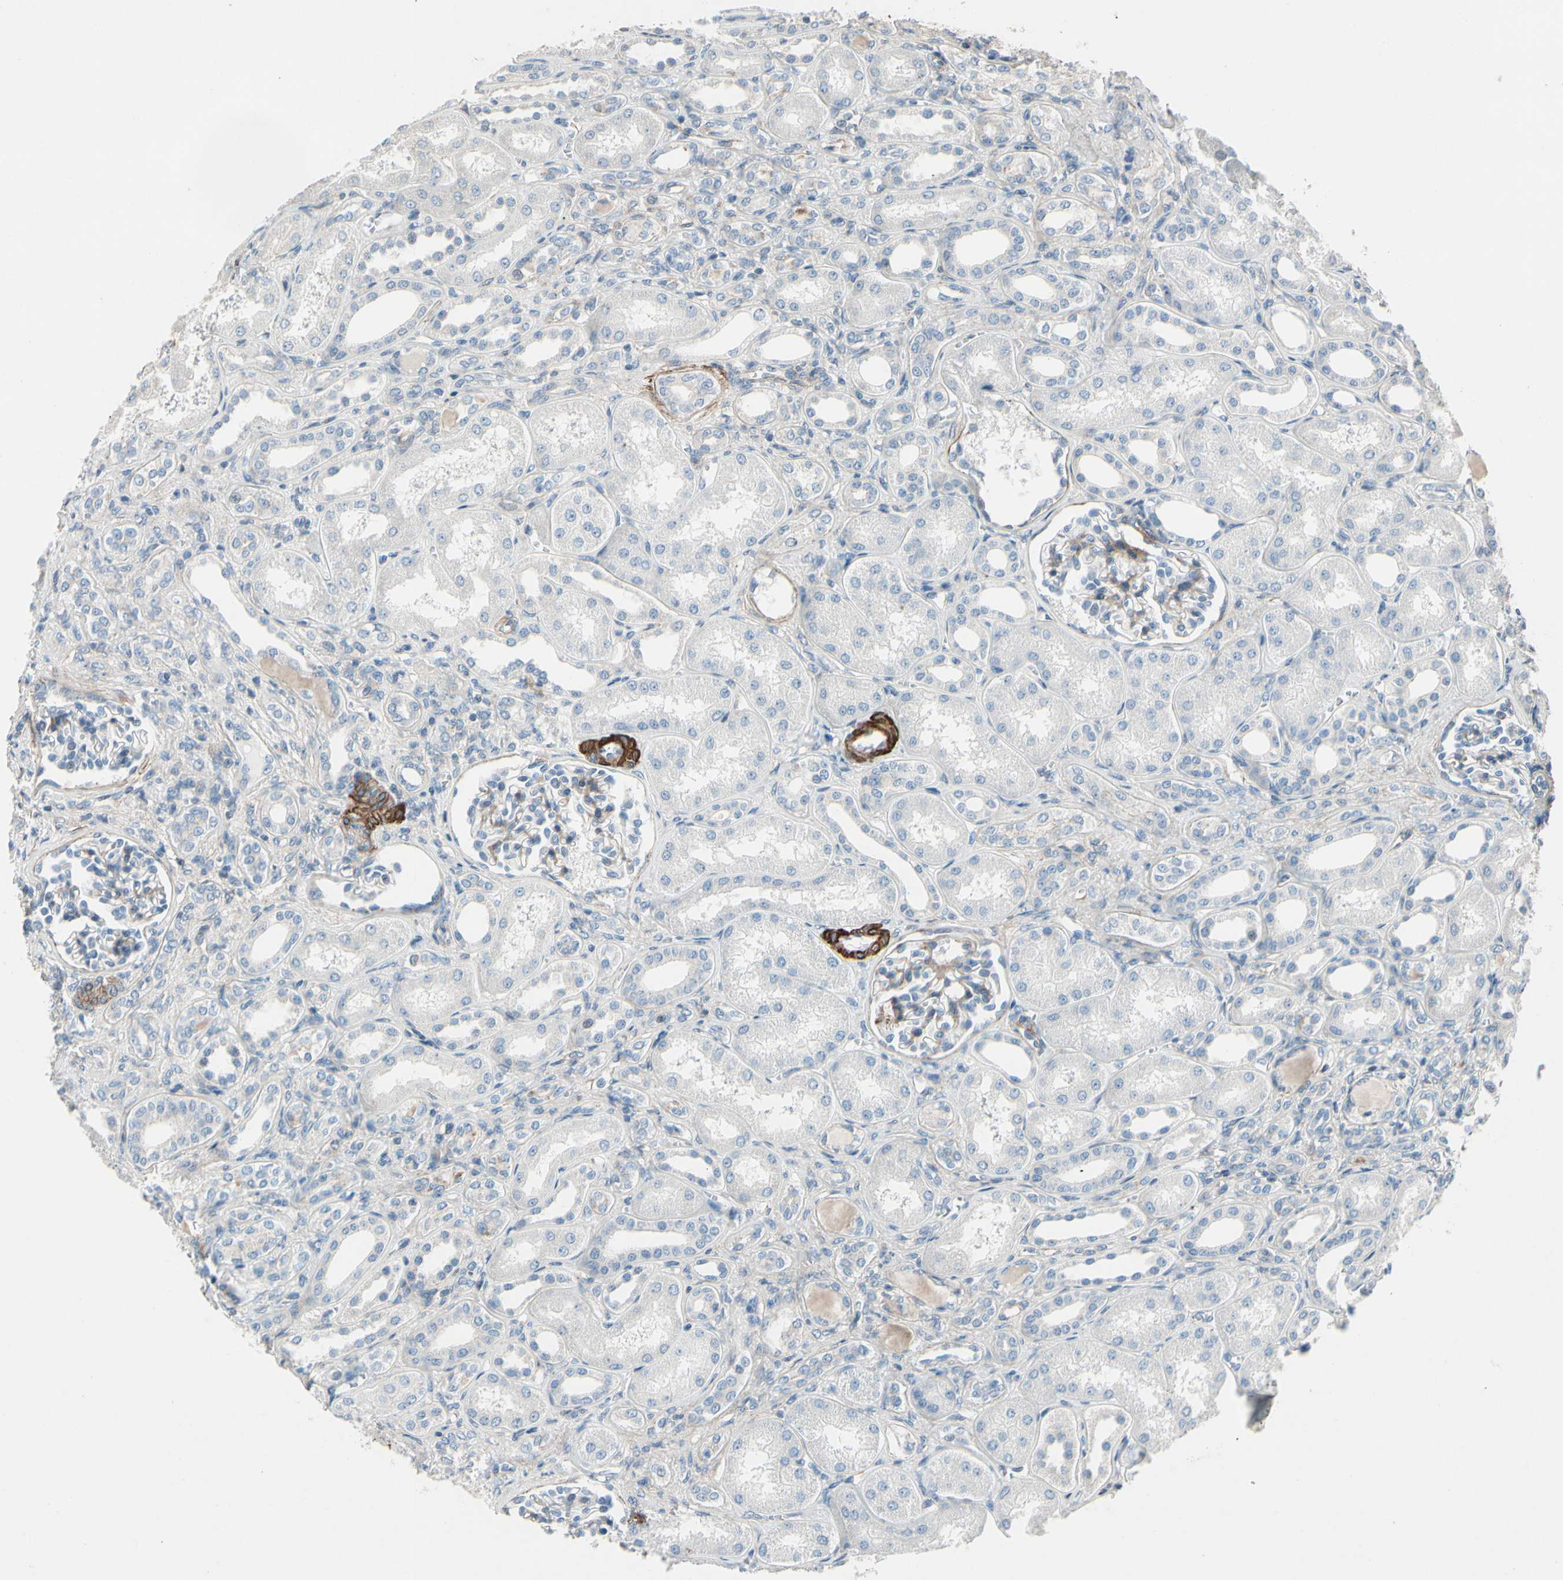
{"staining": {"intensity": "moderate", "quantity": "<25%", "location": "cytoplasmic/membranous"}, "tissue": "kidney", "cell_type": "Cells in glomeruli", "image_type": "normal", "snomed": [{"axis": "morphology", "description": "Normal tissue, NOS"}, {"axis": "topography", "description": "Kidney"}], "caption": "Human kidney stained for a protein (brown) demonstrates moderate cytoplasmic/membranous positive staining in approximately <25% of cells in glomeruli.", "gene": "TPM1", "patient": {"sex": "male", "age": 7}}